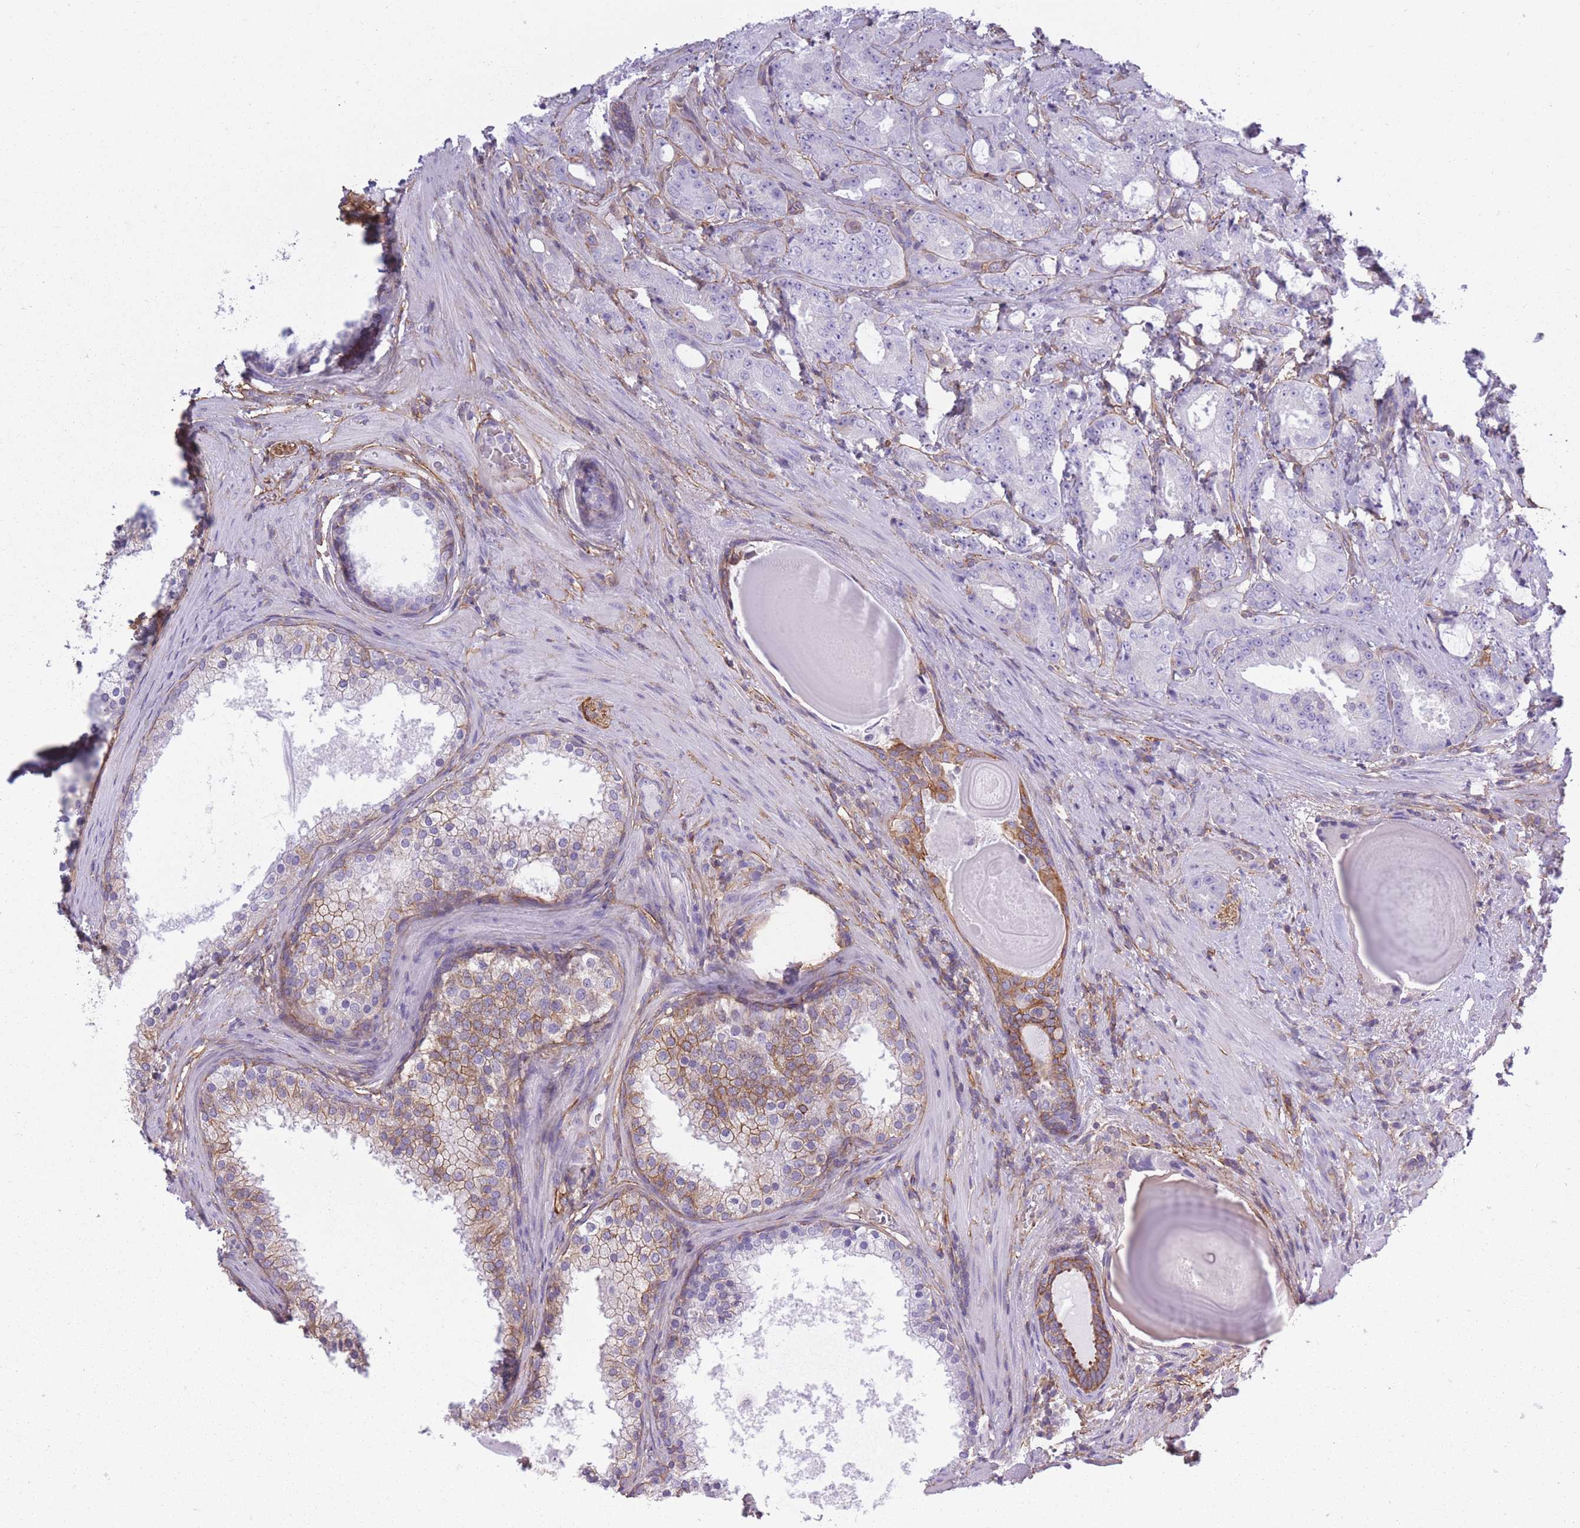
{"staining": {"intensity": "negative", "quantity": "none", "location": "none"}, "tissue": "prostate cancer", "cell_type": "Tumor cells", "image_type": "cancer", "snomed": [{"axis": "morphology", "description": "Adenocarcinoma, High grade"}, {"axis": "topography", "description": "Prostate"}], "caption": "The IHC micrograph has no significant staining in tumor cells of adenocarcinoma (high-grade) (prostate) tissue.", "gene": "ADD1", "patient": {"sex": "male", "age": 69}}